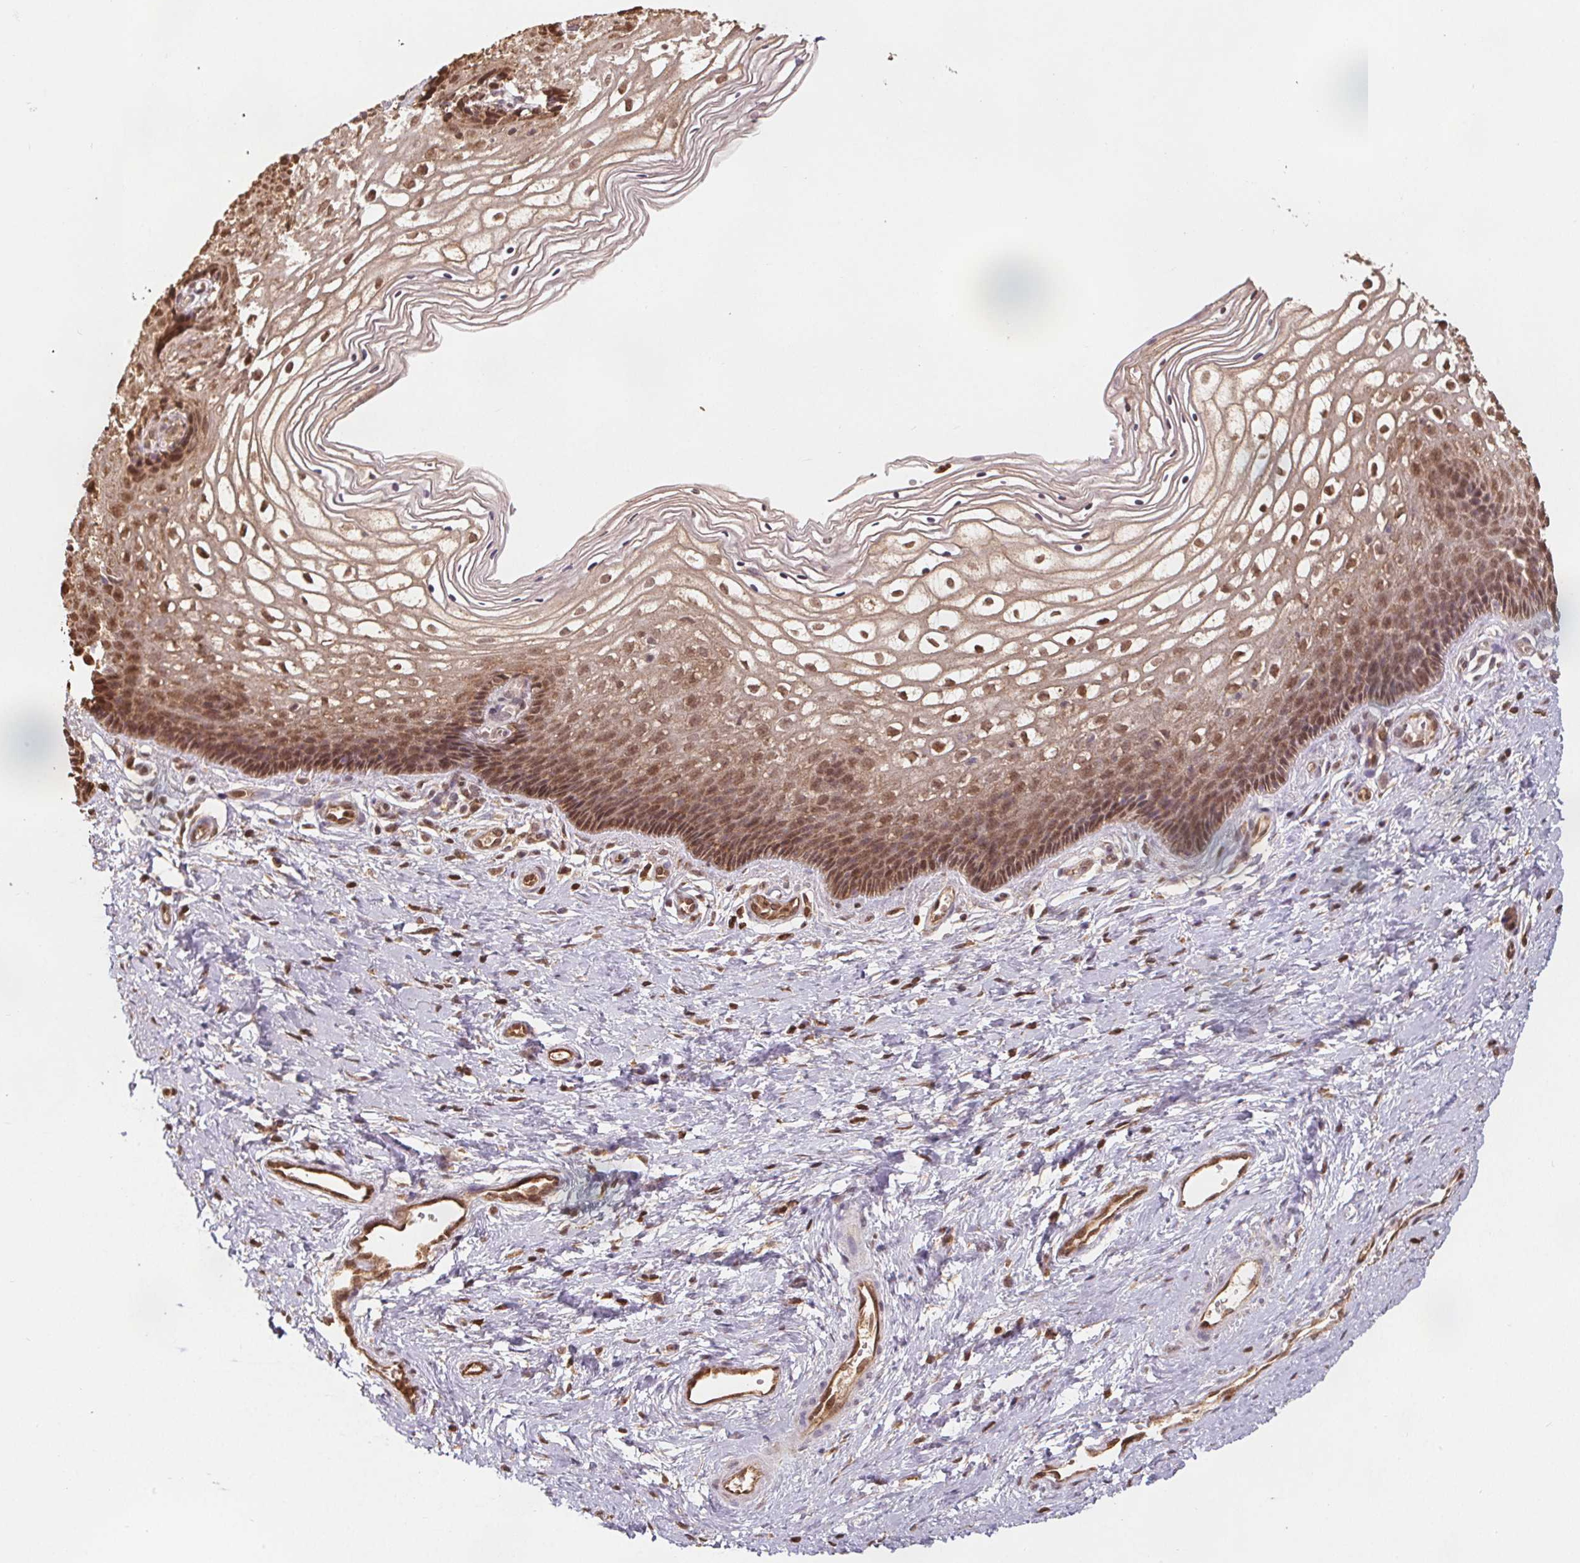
{"staining": {"intensity": "moderate", "quantity": ">75%", "location": "cytoplasmic/membranous,nuclear"}, "tissue": "cervix", "cell_type": "Glandular cells", "image_type": "normal", "snomed": [{"axis": "morphology", "description": "Normal tissue, NOS"}, {"axis": "topography", "description": "Cervix"}], "caption": "Immunohistochemistry image of benign cervix: human cervix stained using IHC shows medium levels of moderate protein expression localized specifically in the cytoplasmic/membranous,nuclear of glandular cells, appearing as a cytoplasmic/membranous,nuclear brown color.", "gene": "ENO1", "patient": {"sex": "female", "age": 34}}